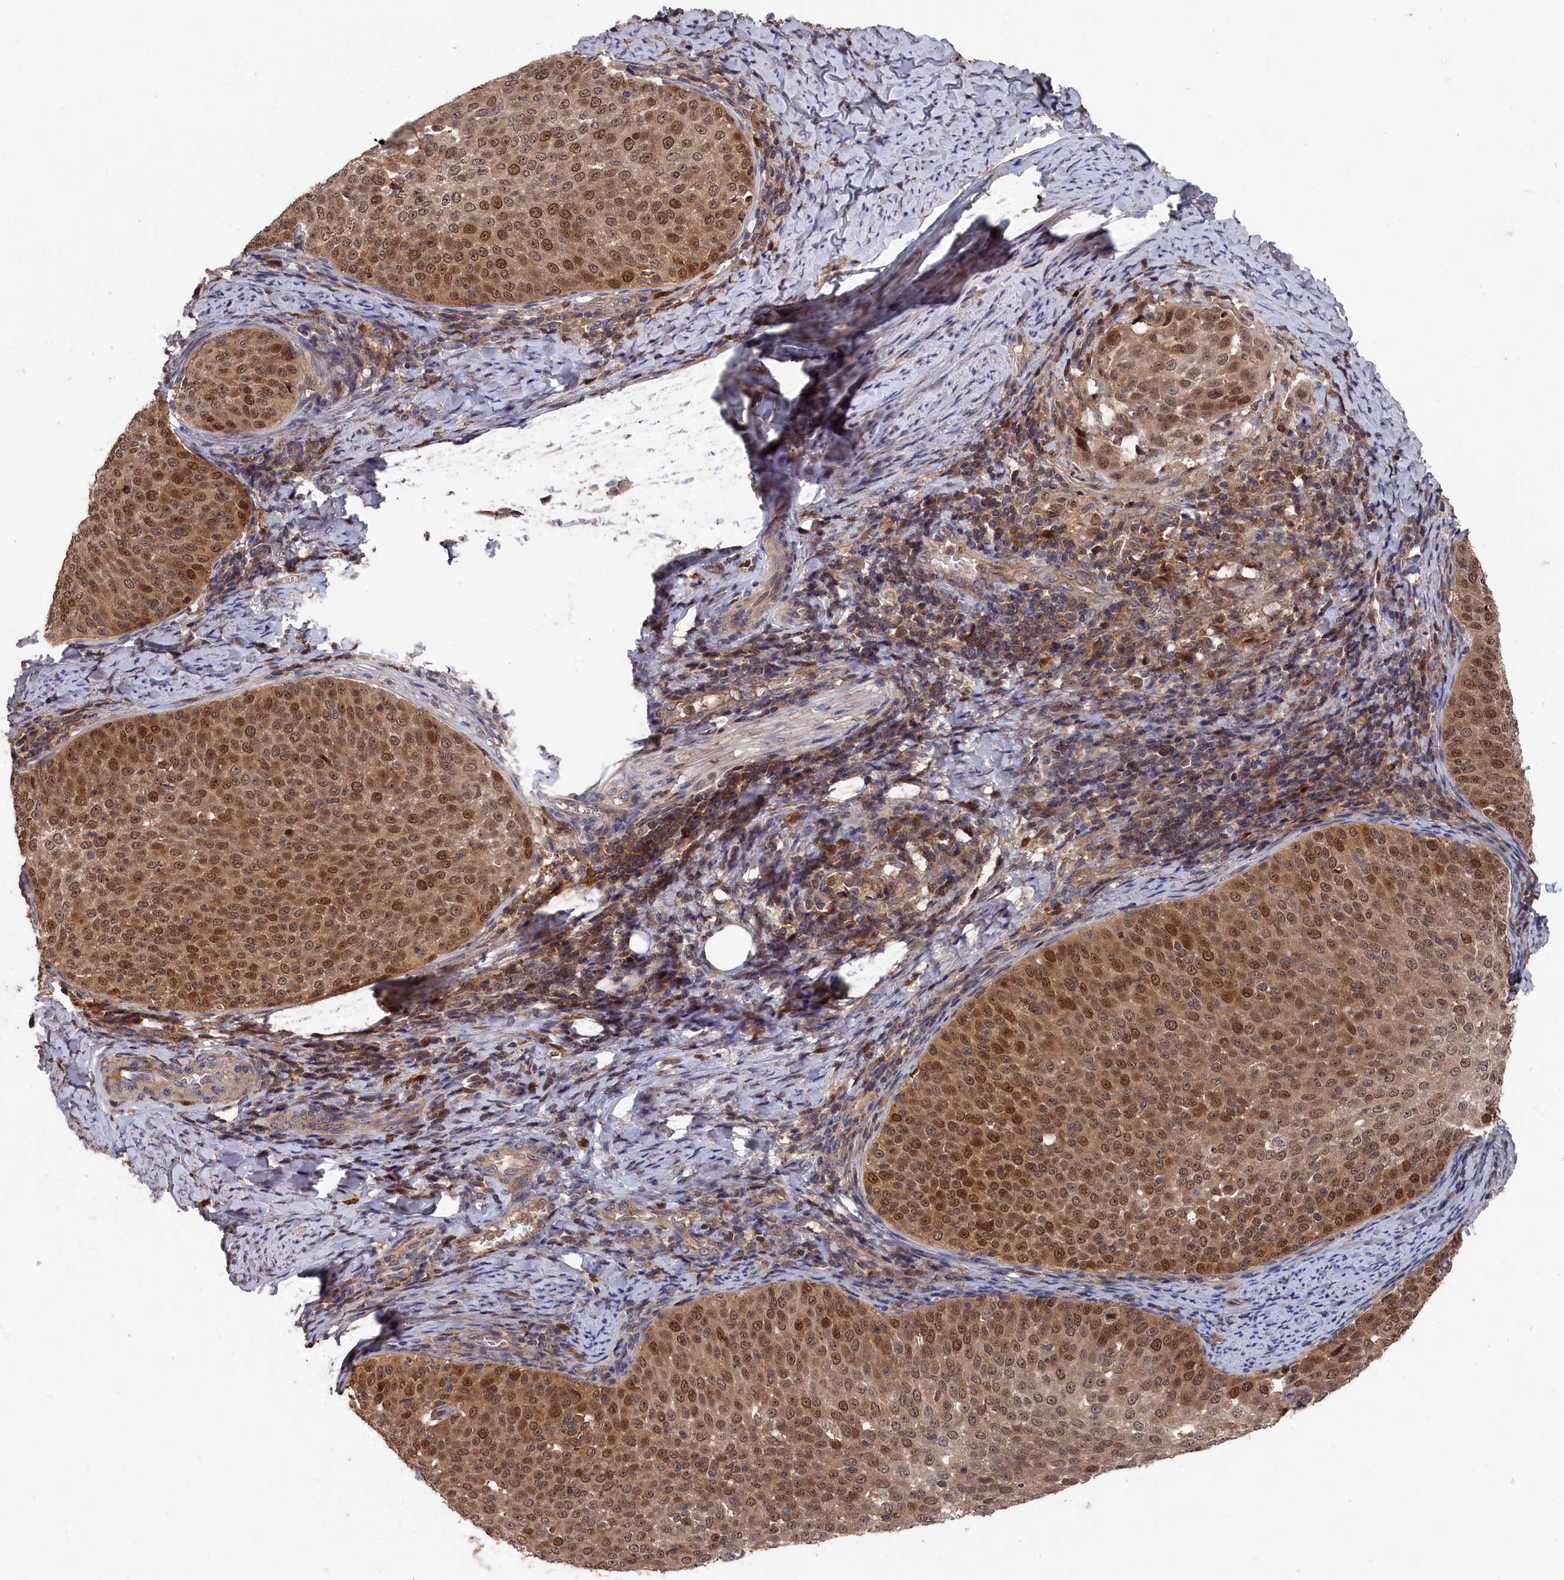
{"staining": {"intensity": "strong", "quantity": ">75%", "location": "nuclear"}, "tissue": "cervical cancer", "cell_type": "Tumor cells", "image_type": "cancer", "snomed": [{"axis": "morphology", "description": "Squamous cell carcinoma, NOS"}, {"axis": "topography", "description": "Cervix"}], "caption": "Brown immunohistochemical staining in human cervical cancer displays strong nuclear expression in approximately >75% of tumor cells.", "gene": "RMI2", "patient": {"sex": "female", "age": 57}}